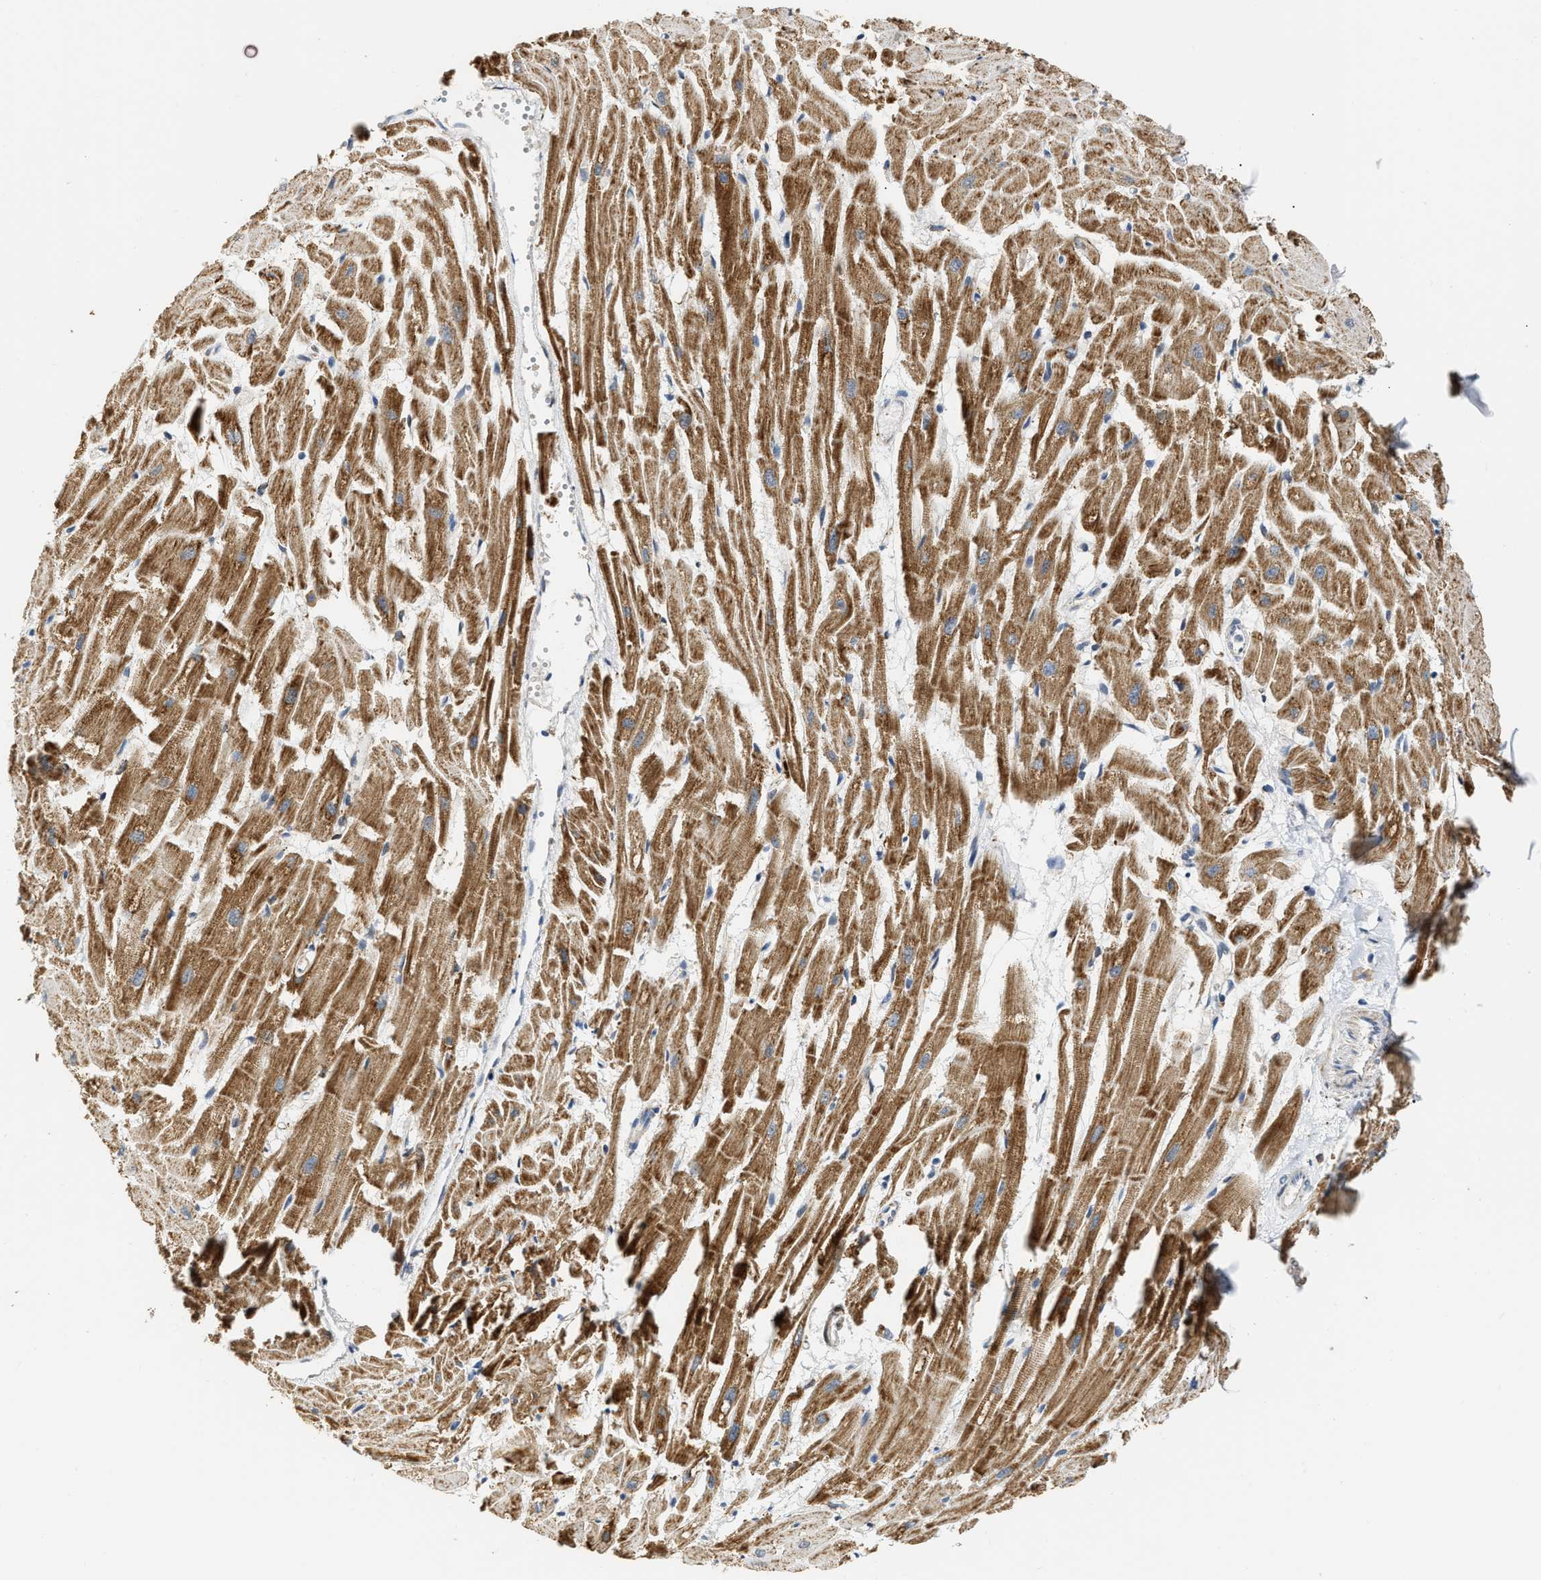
{"staining": {"intensity": "strong", "quantity": ">75%", "location": "cytoplasmic/membranous"}, "tissue": "heart muscle", "cell_type": "Cardiomyocytes", "image_type": "normal", "snomed": [{"axis": "morphology", "description": "Normal tissue, NOS"}, {"axis": "topography", "description": "Heart"}], "caption": "Human heart muscle stained with a protein marker displays strong staining in cardiomyocytes.", "gene": "DEPTOR", "patient": {"sex": "female", "age": 19}}